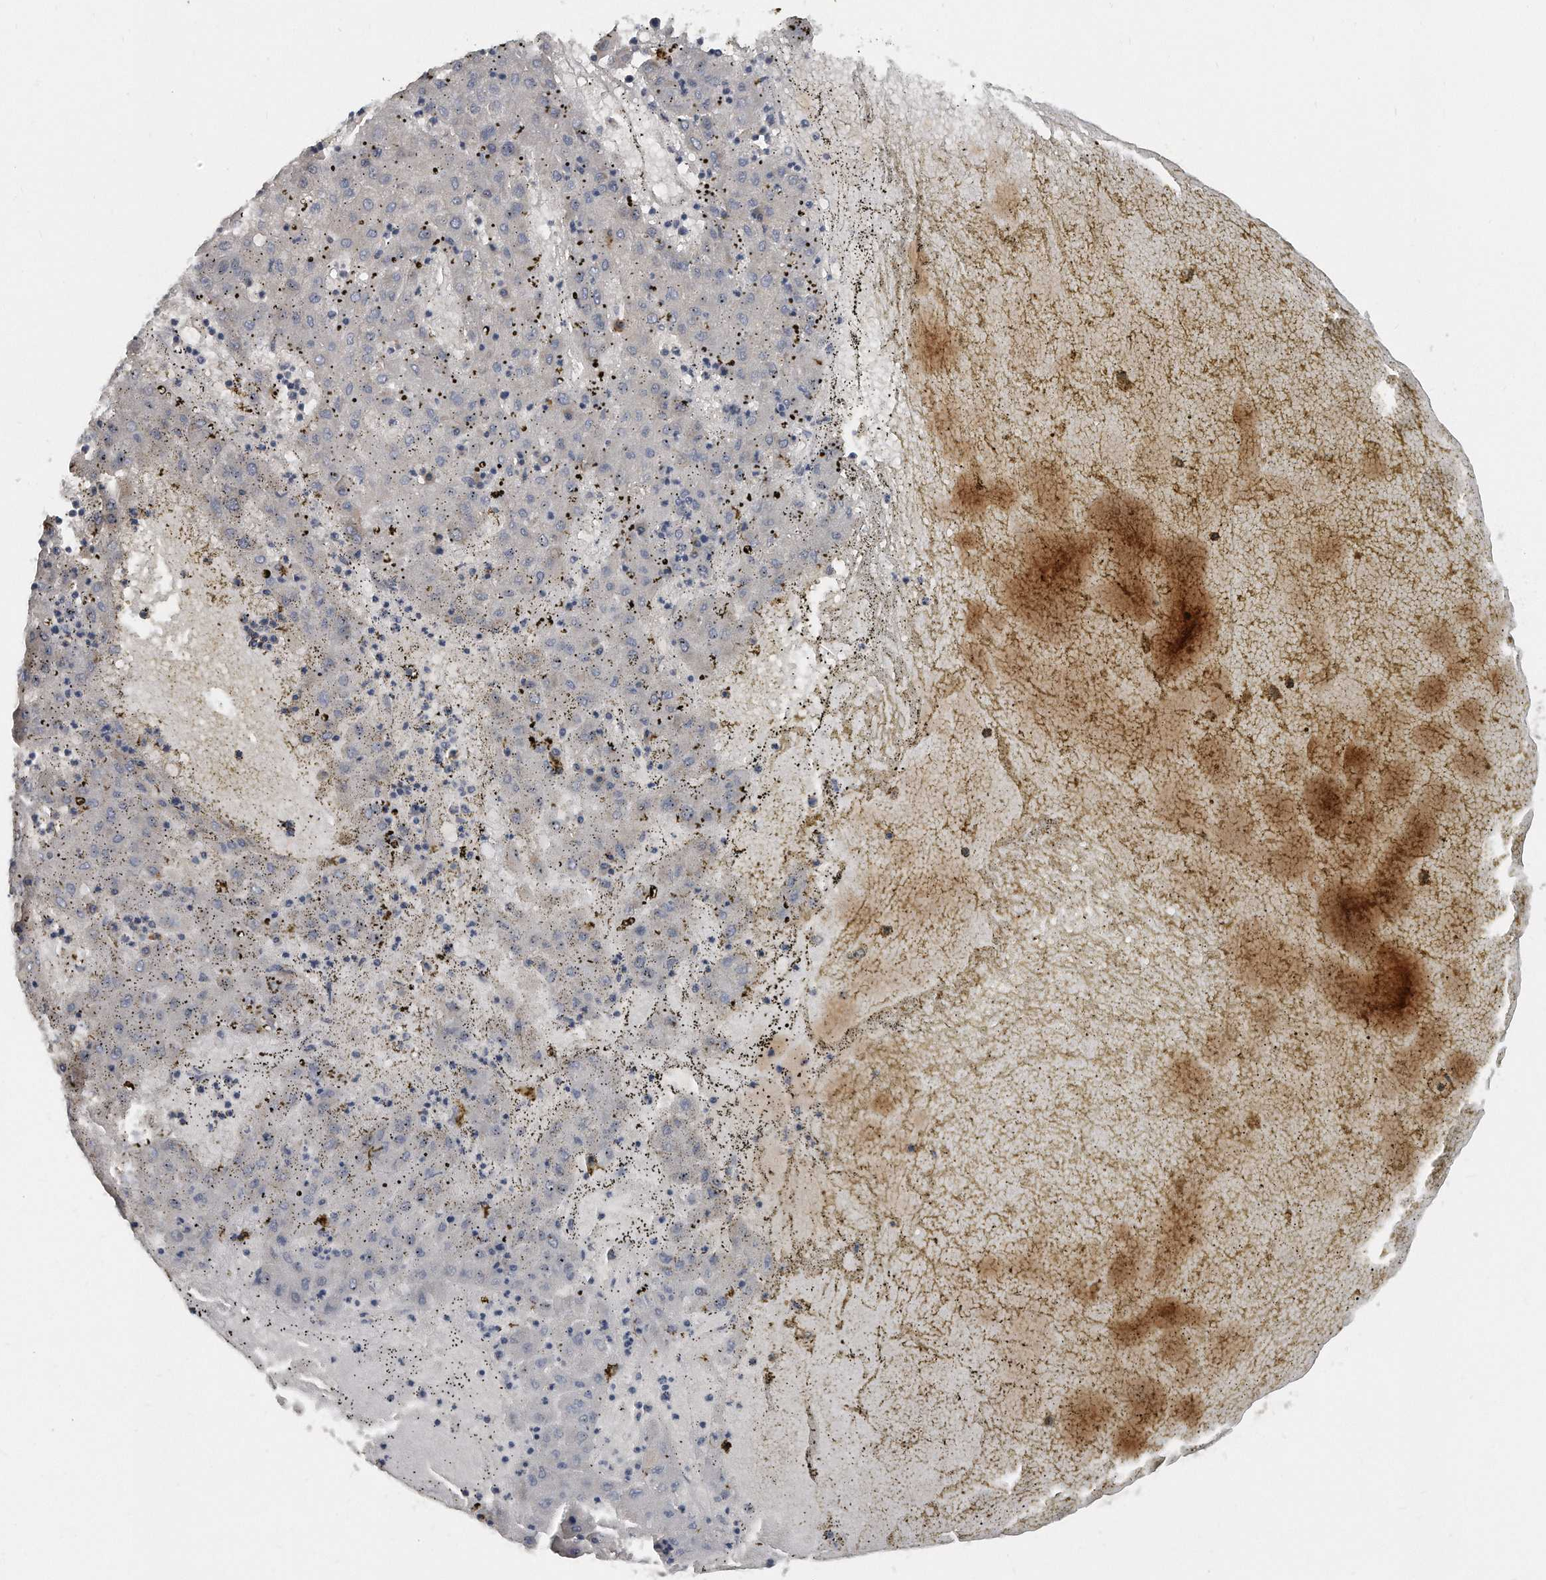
{"staining": {"intensity": "negative", "quantity": "none", "location": "none"}, "tissue": "liver cancer", "cell_type": "Tumor cells", "image_type": "cancer", "snomed": [{"axis": "morphology", "description": "Carcinoma, Hepatocellular, NOS"}, {"axis": "topography", "description": "Liver"}], "caption": "Tumor cells are negative for brown protein staining in liver cancer. (Immunohistochemistry, brightfield microscopy, high magnification).", "gene": "PLEKHA6", "patient": {"sex": "male", "age": 72}}